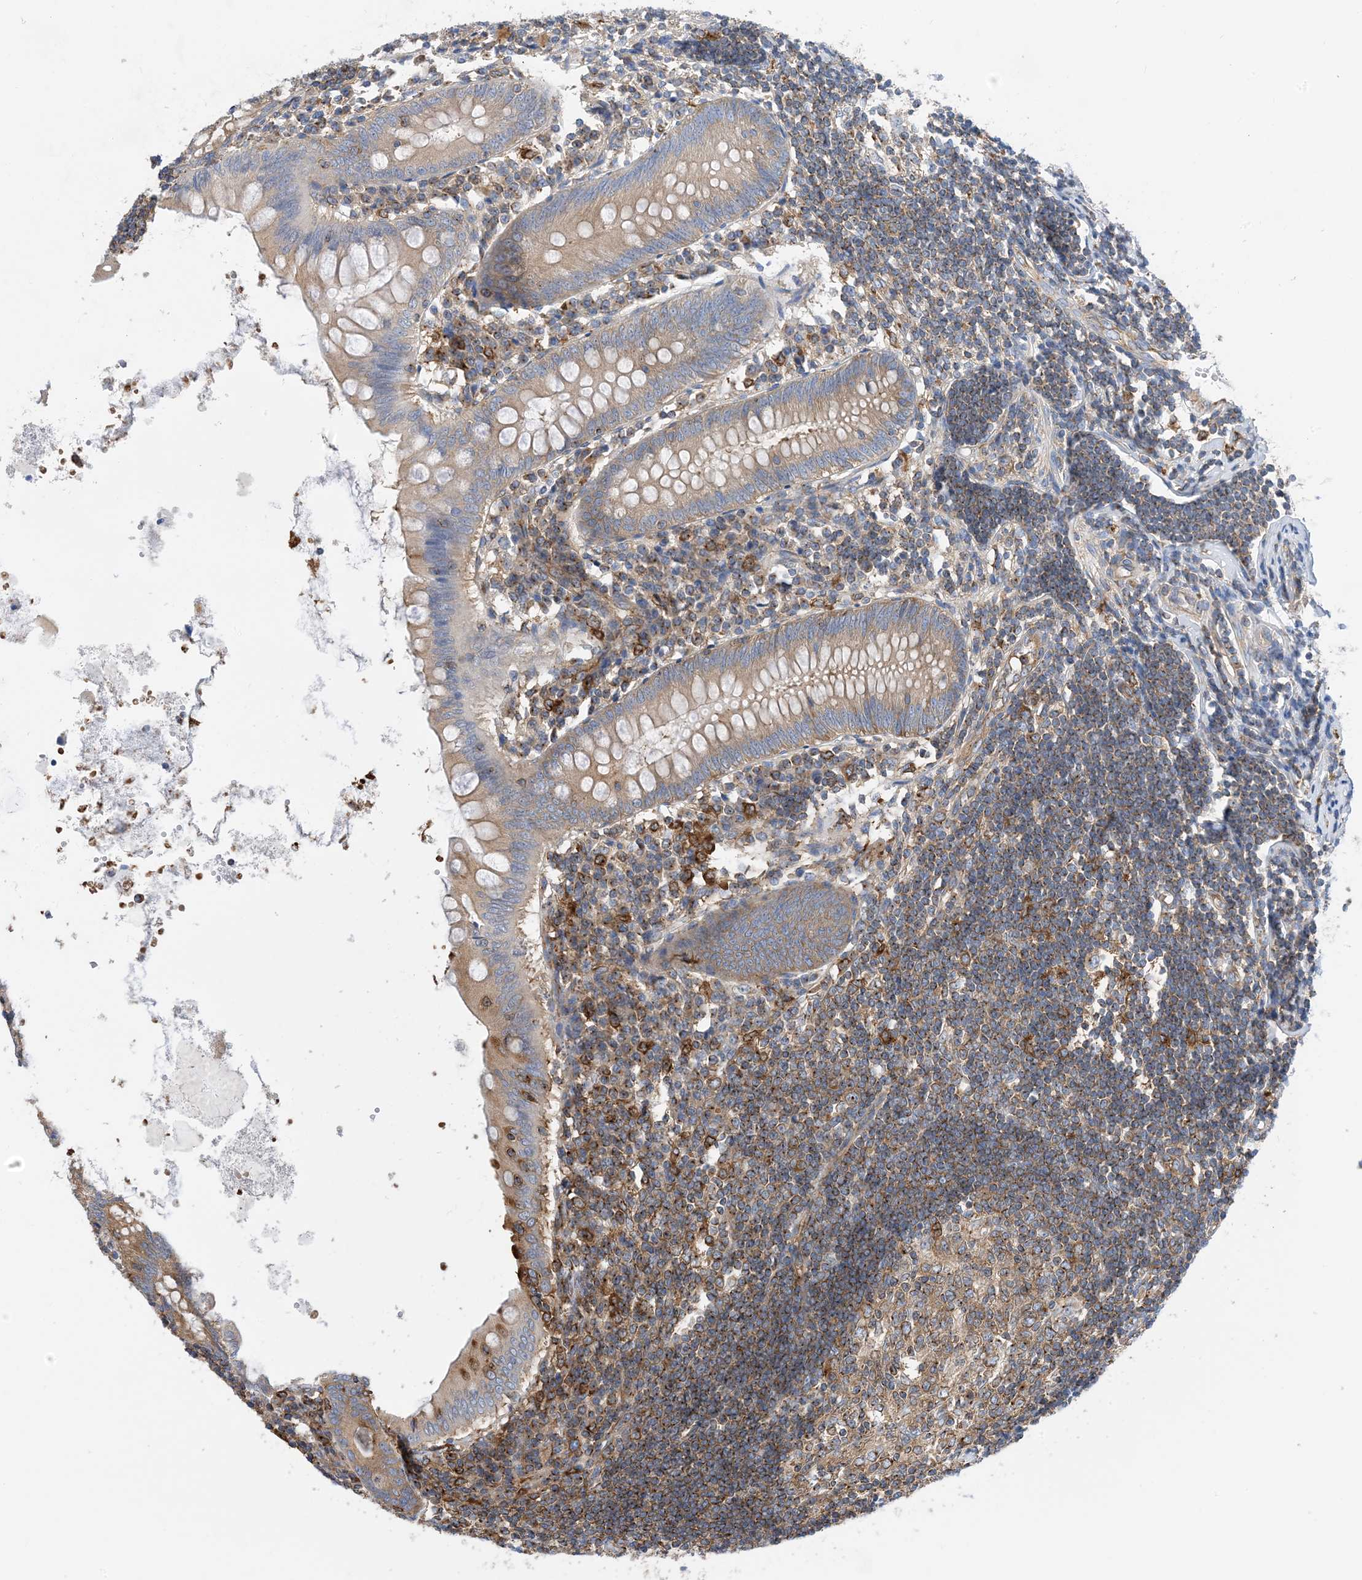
{"staining": {"intensity": "moderate", "quantity": "25%-75%", "location": "cytoplasmic/membranous"}, "tissue": "appendix", "cell_type": "Glandular cells", "image_type": "normal", "snomed": [{"axis": "morphology", "description": "Normal tissue, NOS"}, {"axis": "topography", "description": "Appendix"}], "caption": "Protein positivity by IHC displays moderate cytoplasmic/membranous staining in about 25%-75% of glandular cells in unremarkable appendix.", "gene": "DYNC1LI1", "patient": {"sex": "female", "age": 54}}